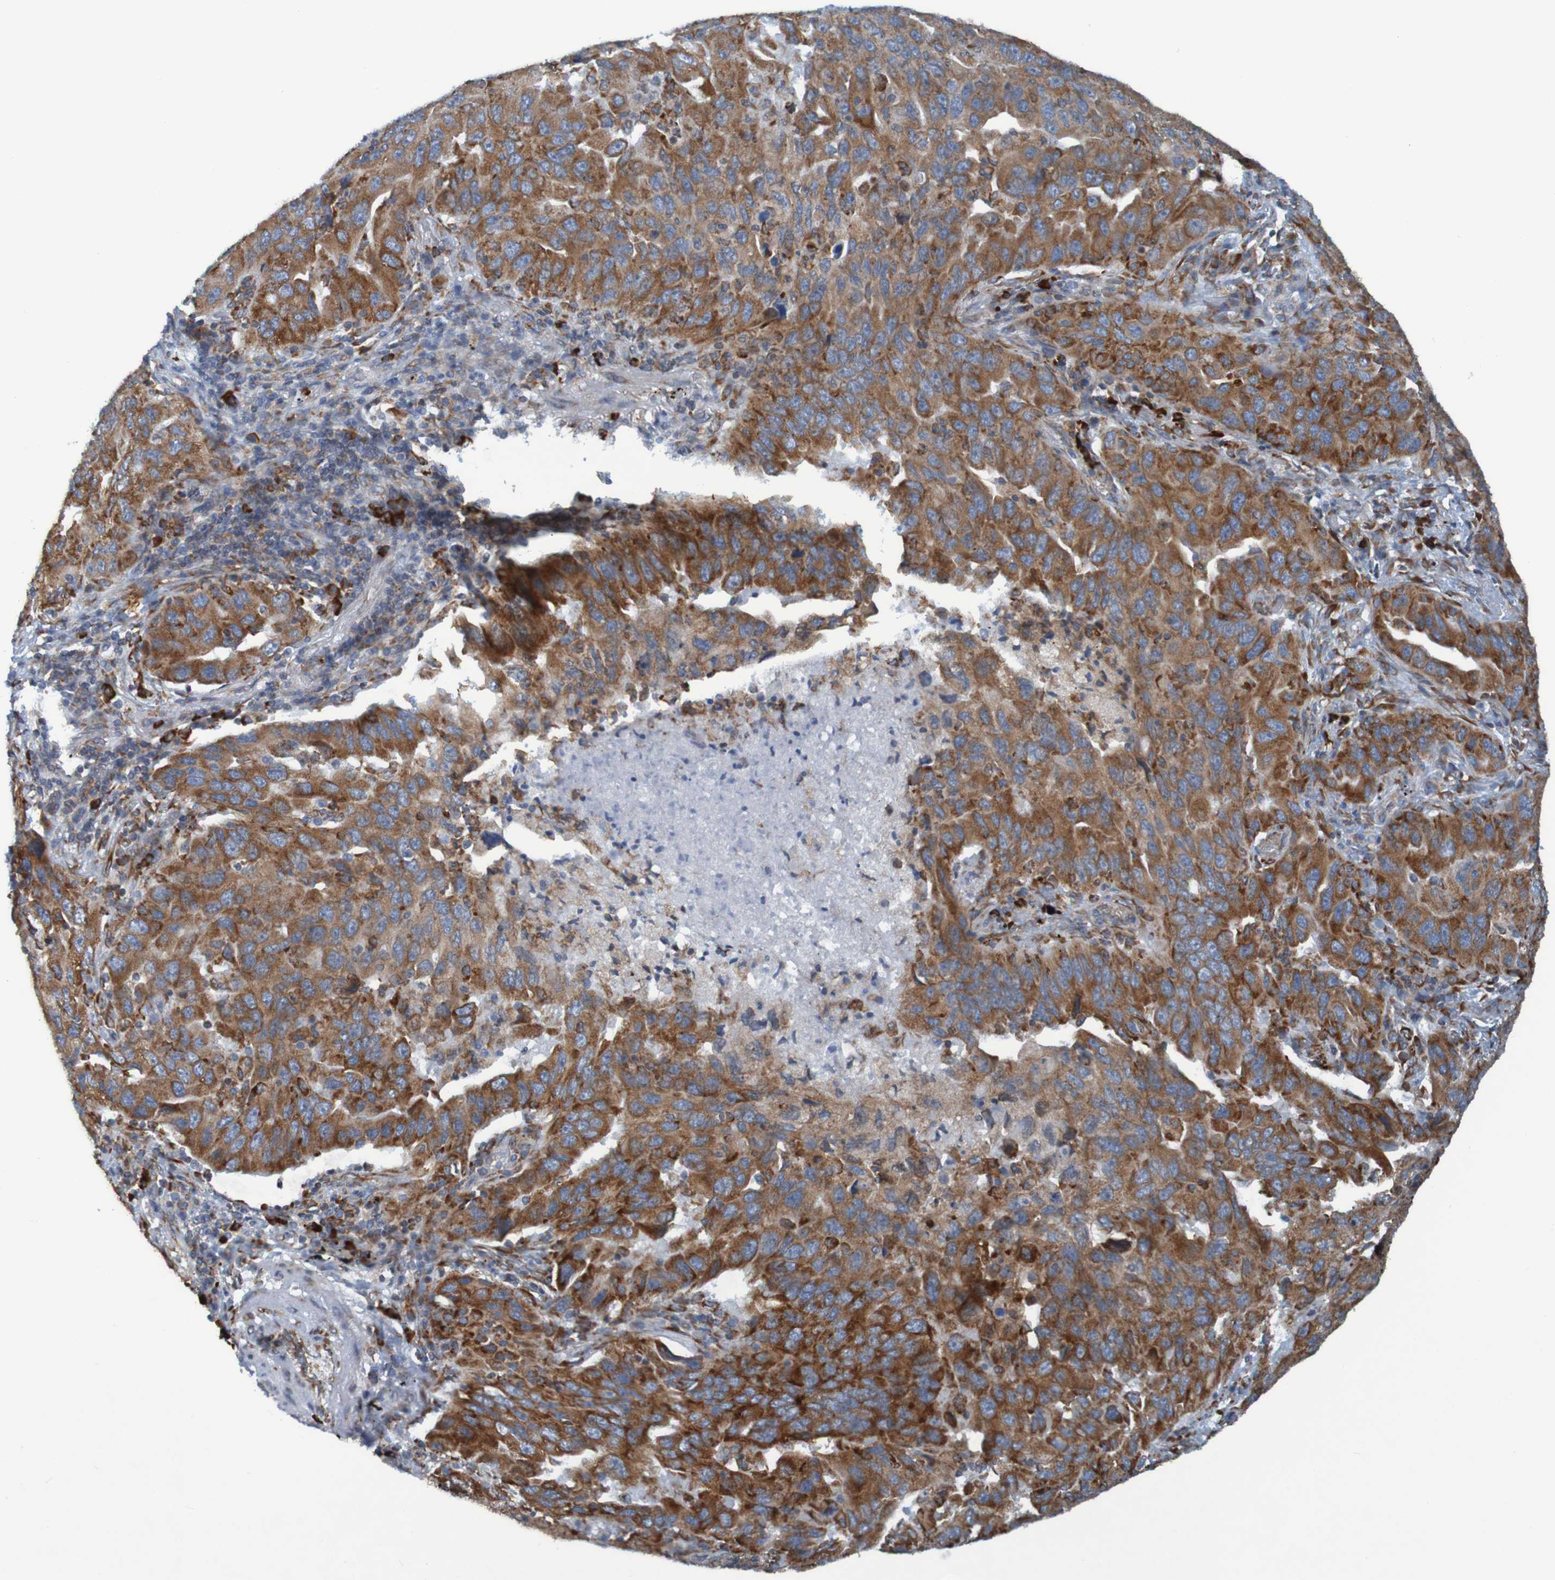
{"staining": {"intensity": "moderate", "quantity": ">75%", "location": "cytoplasmic/membranous"}, "tissue": "lung cancer", "cell_type": "Tumor cells", "image_type": "cancer", "snomed": [{"axis": "morphology", "description": "Adenocarcinoma, NOS"}, {"axis": "topography", "description": "Lung"}], "caption": "Protein expression analysis of lung cancer (adenocarcinoma) displays moderate cytoplasmic/membranous positivity in about >75% of tumor cells.", "gene": "SSR1", "patient": {"sex": "female", "age": 65}}